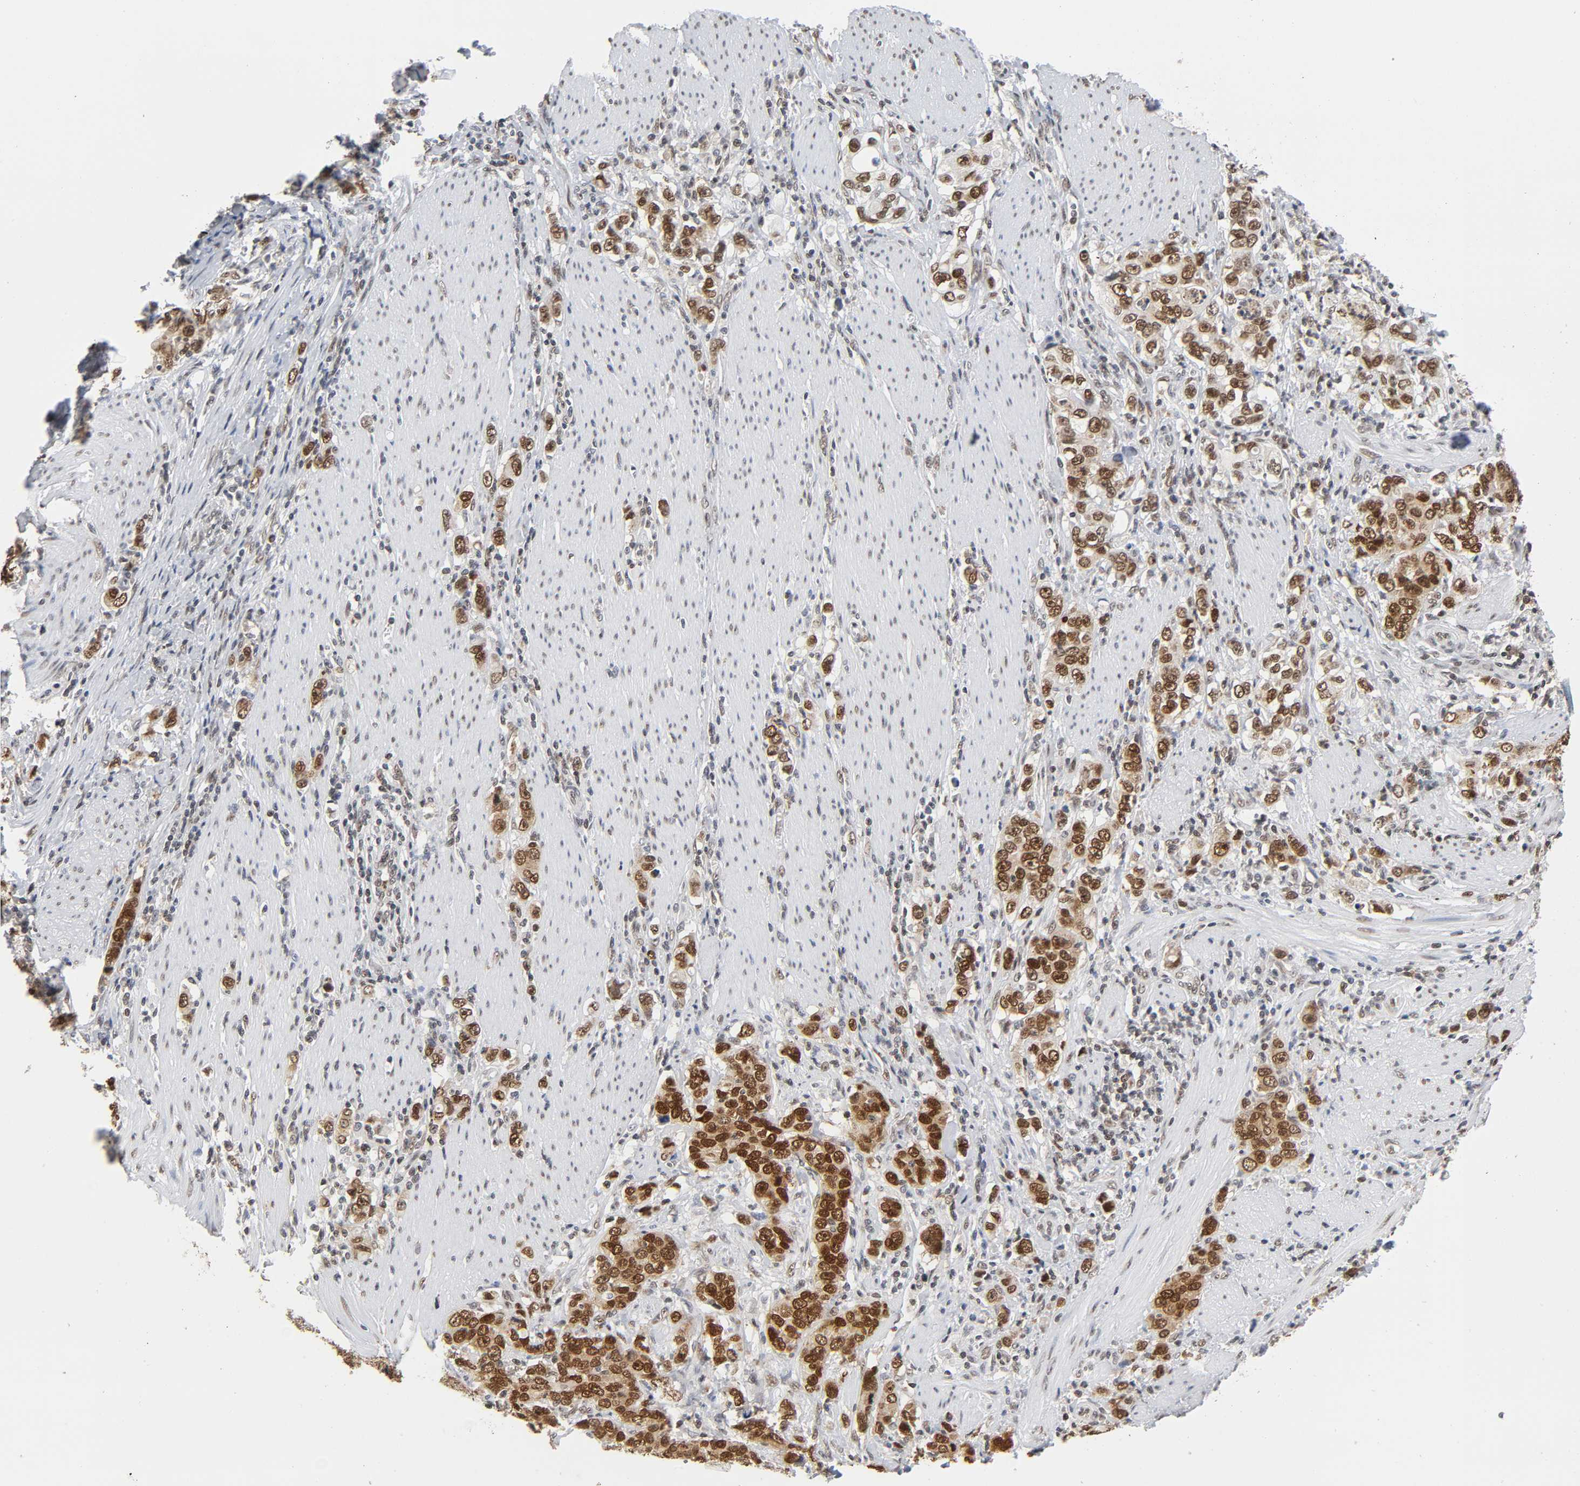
{"staining": {"intensity": "strong", "quantity": ">75%", "location": "nuclear"}, "tissue": "stomach cancer", "cell_type": "Tumor cells", "image_type": "cancer", "snomed": [{"axis": "morphology", "description": "Adenocarcinoma, NOS"}, {"axis": "topography", "description": "Stomach, lower"}], "caption": "Protein staining exhibits strong nuclear staining in approximately >75% of tumor cells in stomach adenocarcinoma.", "gene": "SUMO1", "patient": {"sex": "female", "age": 72}}